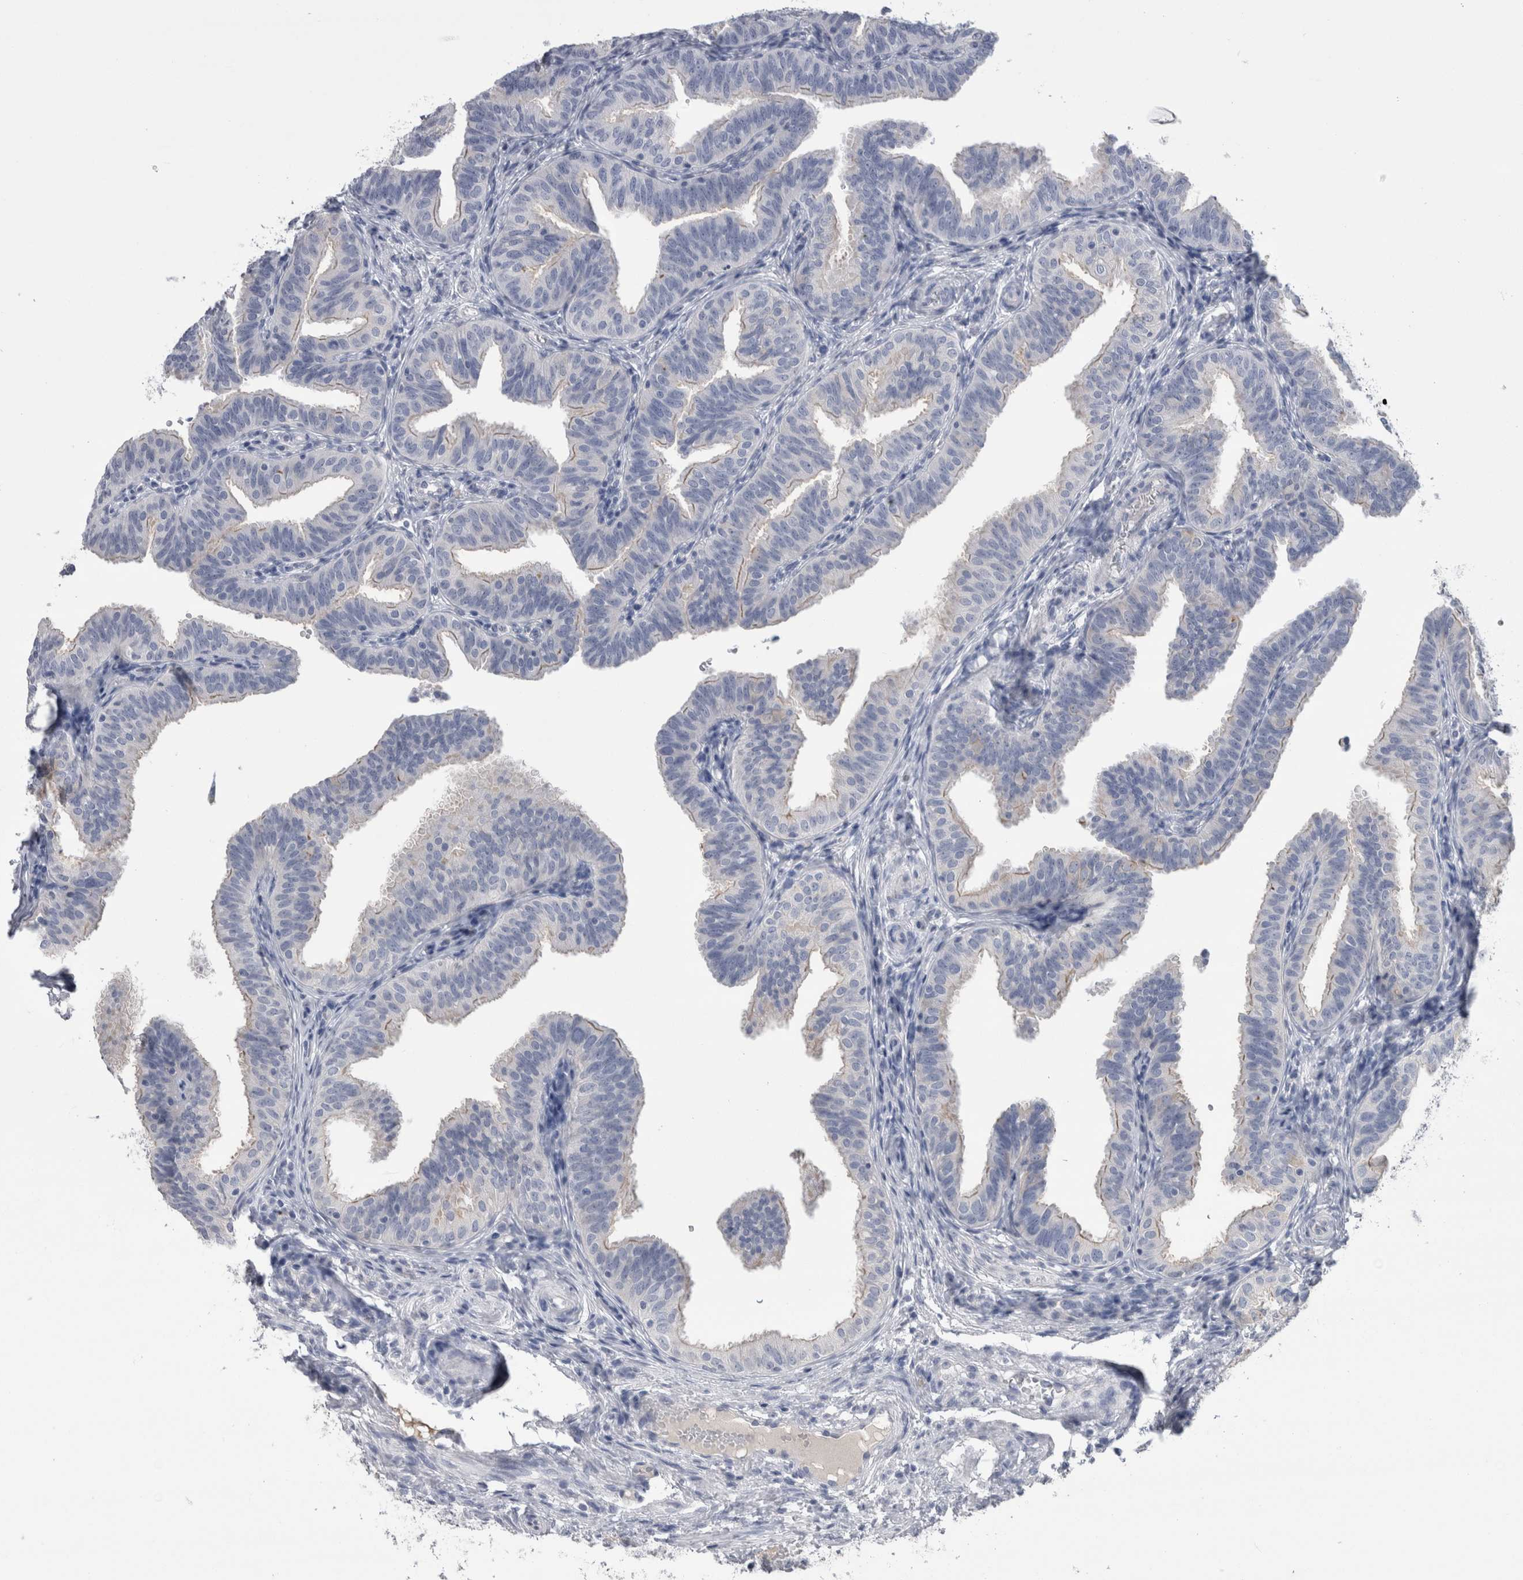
{"staining": {"intensity": "negative", "quantity": "none", "location": "none"}, "tissue": "fallopian tube", "cell_type": "Glandular cells", "image_type": "normal", "snomed": [{"axis": "morphology", "description": "Normal tissue, NOS"}, {"axis": "topography", "description": "Fallopian tube"}], "caption": "Protein analysis of normal fallopian tube displays no significant expression in glandular cells. The staining was performed using DAB to visualize the protein expression in brown, while the nuclei were stained in blue with hematoxylin (Magnification: 20x).", "gene": "REG1A", "patient": {"sex": "female", "age": 35}}